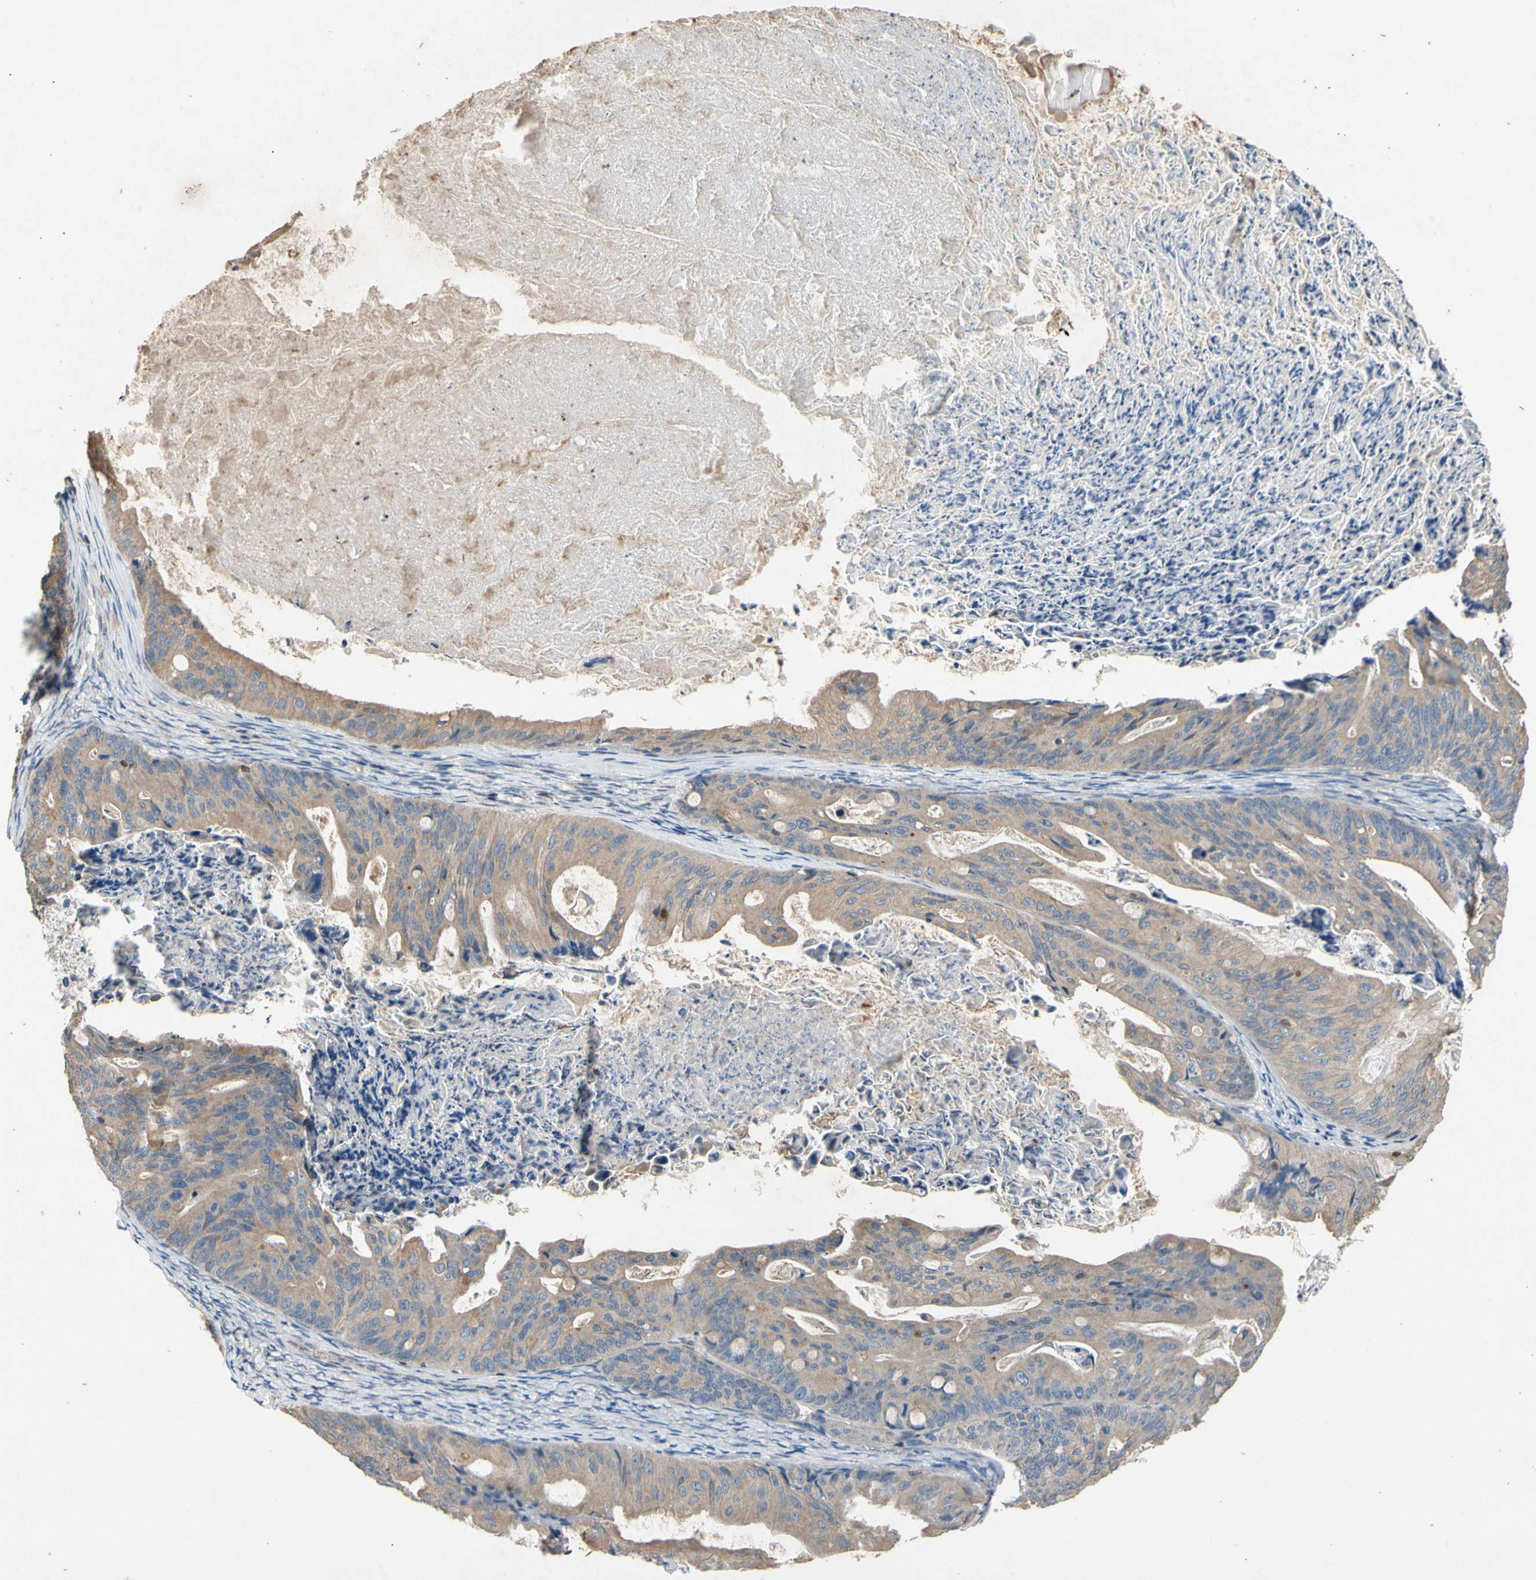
{"staining": {"intensity": "weak", "quantity": ">75%", "location": "cytoplasmic/membranous"}, "tissue": "ovarian cancer", "cell_type": "Tumor cells", "image_type": "cancer", "snomed": [{"axis": "morphology", "description": "Cystadenocarcinoma, mucinous, NOS"}, {"axis": "topography", "description": "Ovary"}], "caption": "Protein expression analysis of ovarian cancer exhibits weak cytoplasmic/membranous staining in approximately >75% of tumor cells. (DAB (3,3'-diaminobenzidine) IHC with brightfield microscopy, high magnification).", "gene": "TBX21", "patient": {"sex": "female", "age": 37}}